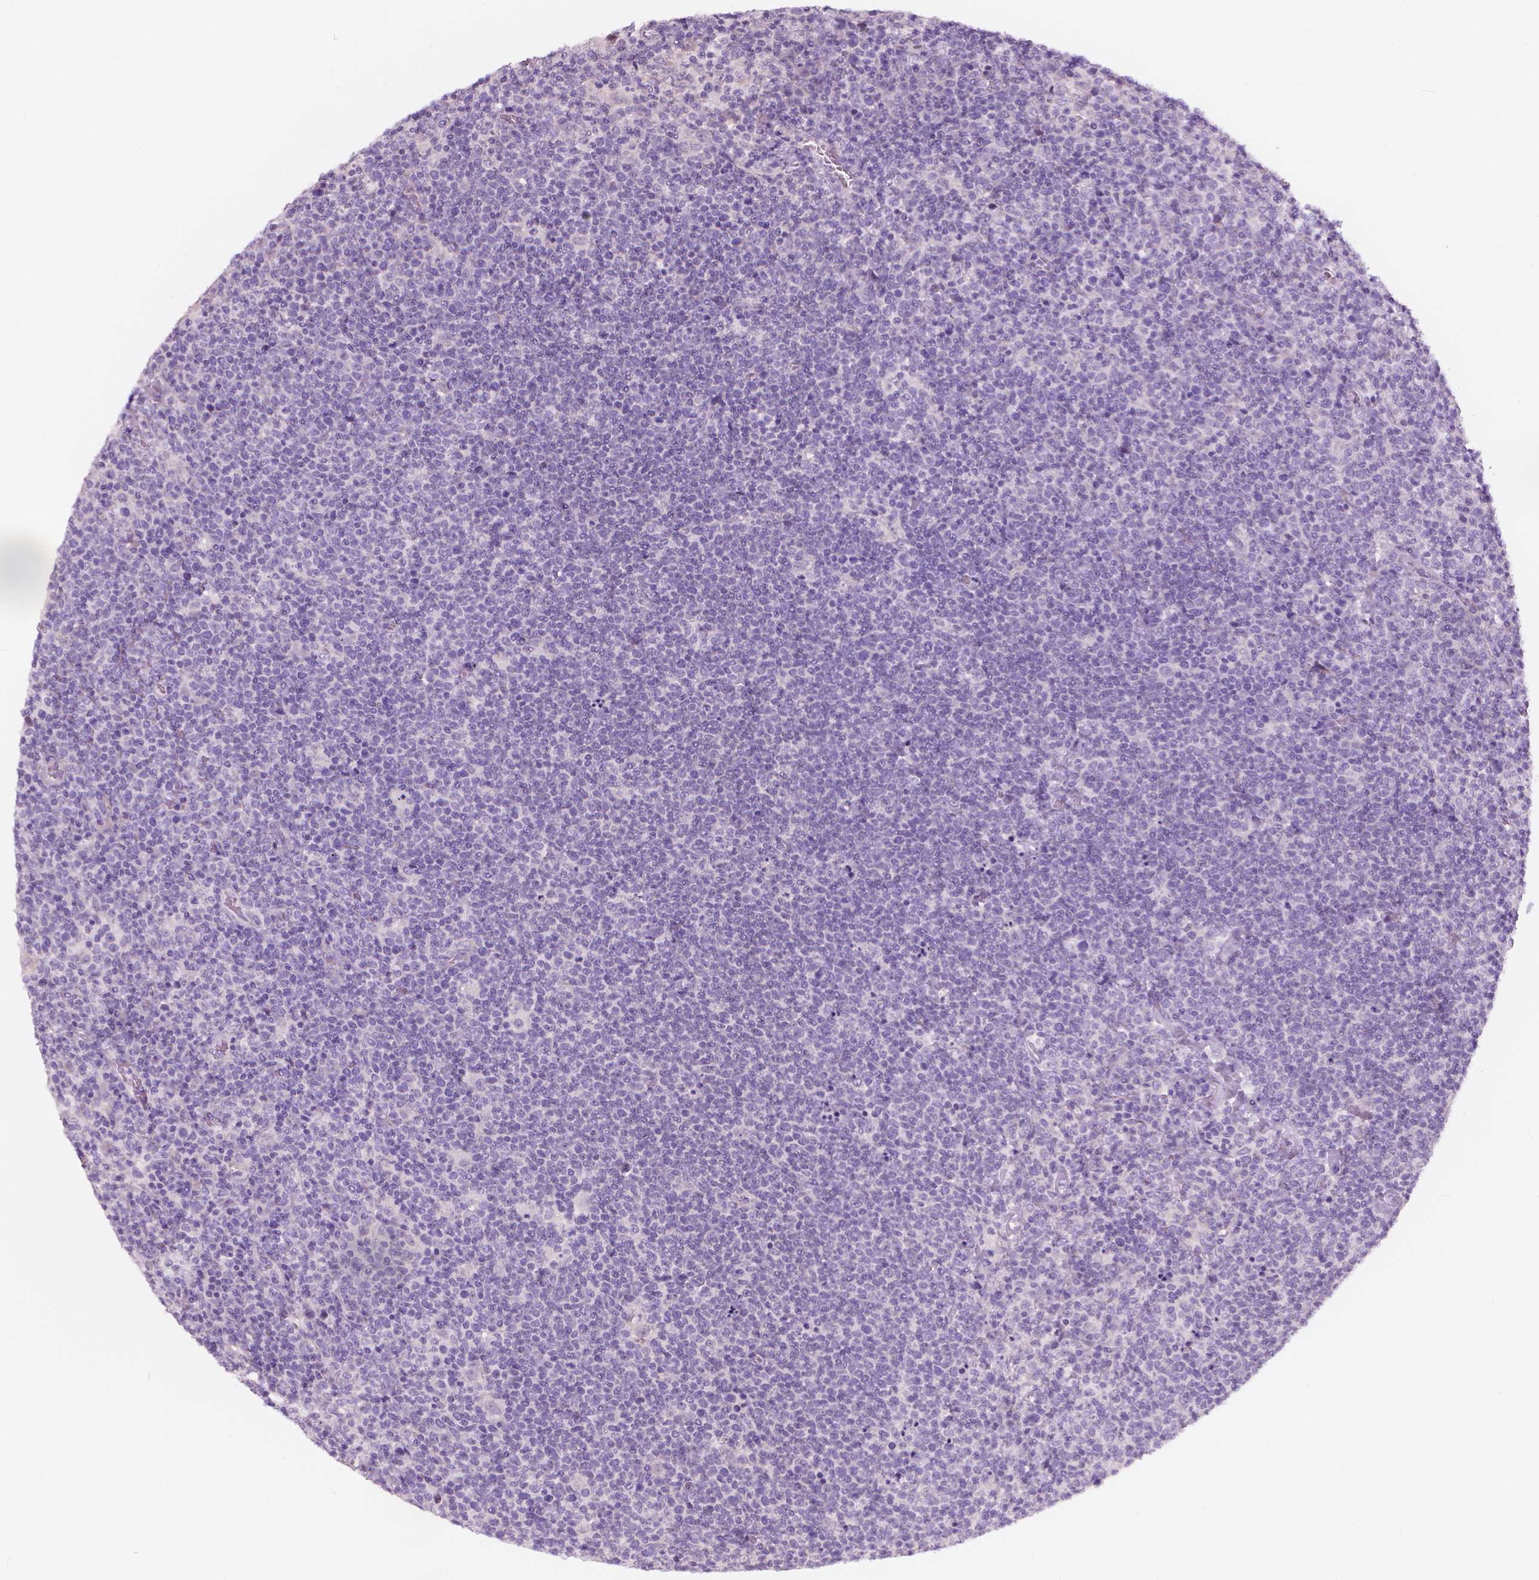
{"staining": {"intensity": "negative", "quantity": "none", "location": "none"}, "tissue": "lymphoma", "cell_type": "Tumor cells", "image_type": "cancer", "snomed": [{"axis": "morphology", "description": "Malignant lymphoma, non-Hodgkin's type, High grade"}, {"axis": "topography", "description": "Lymph node"}], "caption": "IHC image of neoplastic tissue: human lymphoma stained with DAB shows no significant protein expression in tumor cells.", "gene": "GPRC5A", "patient": {"sex": "male", "age": 61}}